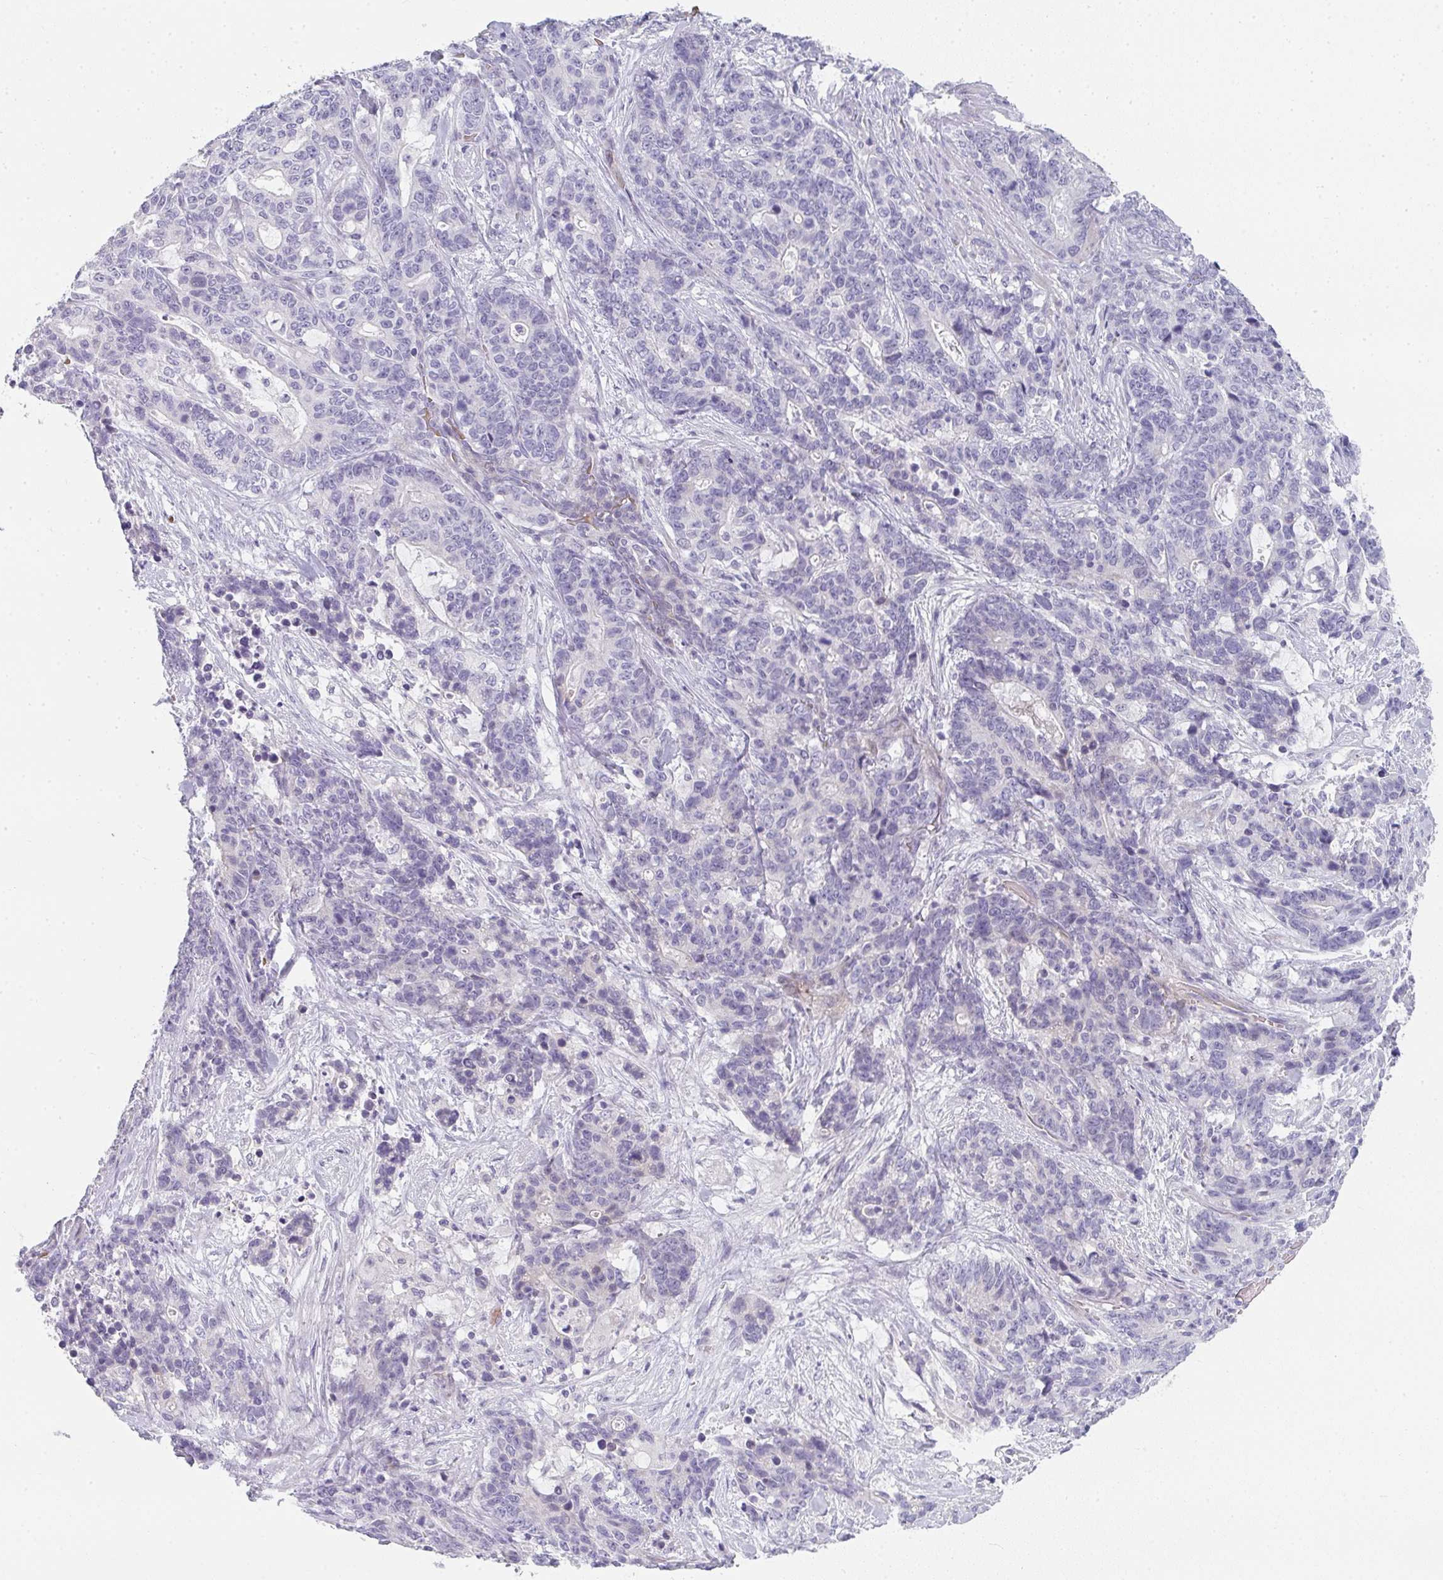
{"staining": {"intensity": "negative", "quantity": "none", "location": "none"}, "tissue": "stomach cancer", "cell_type": "Tumor cells", "image_type": "cancer", "snomed": [{"axis": "morphology", "description": "Normal tissue, NOS"}, {"axis": "morphology", "description": "Adenocarcinoma, NOS"}, {"axis": "topography", "description": "Stomach"}], "caption": "A high-resolution micrograph shows immunohistochemistry (IHC) staining of stomach adenocarcinoma, which demonstrates no significant expression in tumor cells.", "gene": "NEU2", "patient": {"sex": "female", "age": 64}}